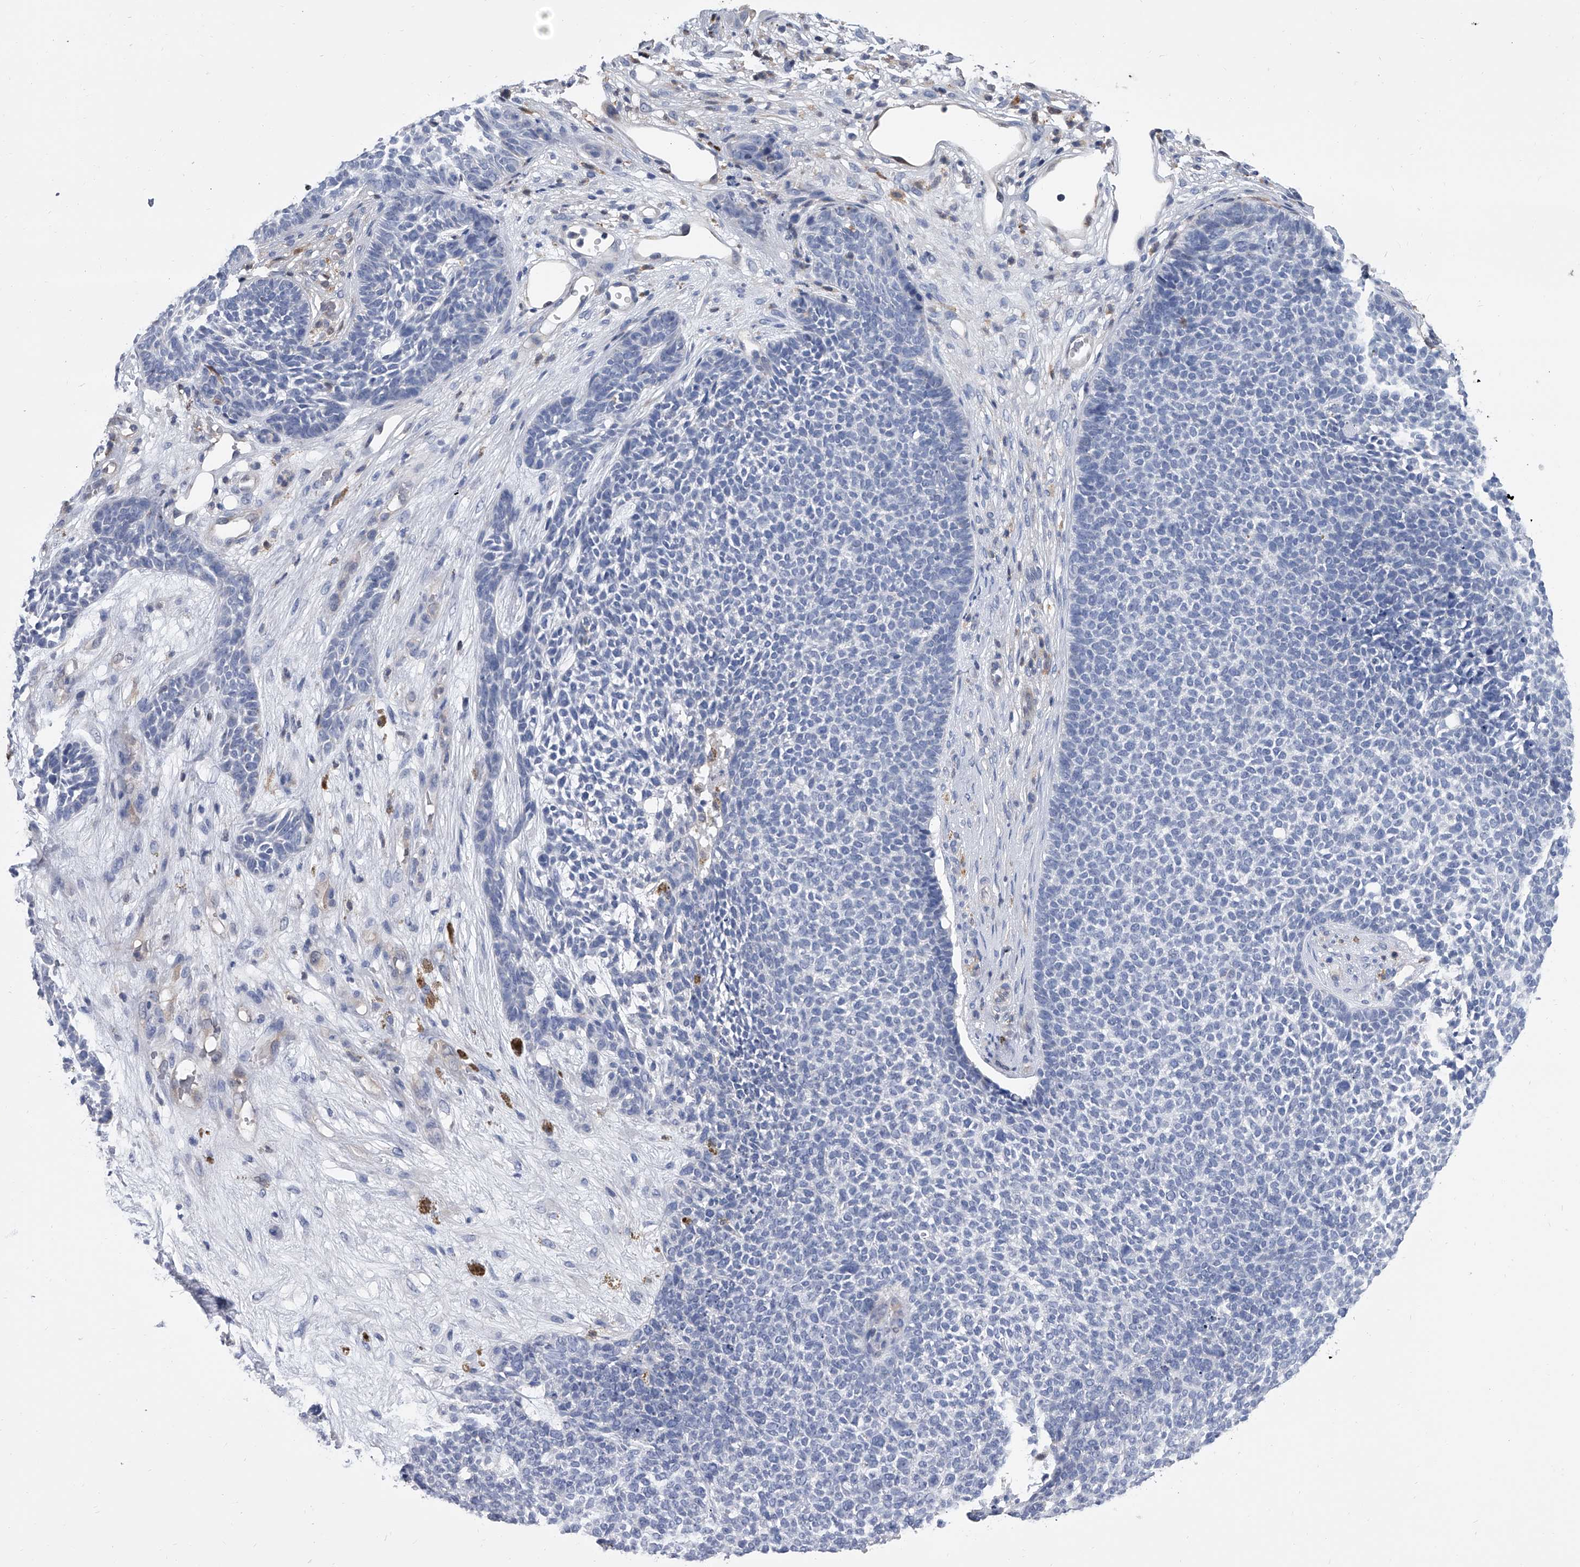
{"staining": {"intensity": "negative", "quantity": "none", "location": "none"}, "tissue": "skin cancer", "cell_type": "Tumor cells", "image_type": "cancer", "snomed": [{"axis": "morphology", "description": "Basal cell carcinoma"}, {"axis": "topography", "description": "Skin"}], "caption": "This is a photomicrograph of immunohistochemistry staining of skin cancer (basal cell carcinoma), which shows no staining in tumor cells. Brightfield microscopy of immunohistochemistry (IHC) stained with DAB (brown) and hematoxylin (blue), captured at high magnification.", "gene": "SERPINB9", "patient": {"sex": "female", "age": 84}}